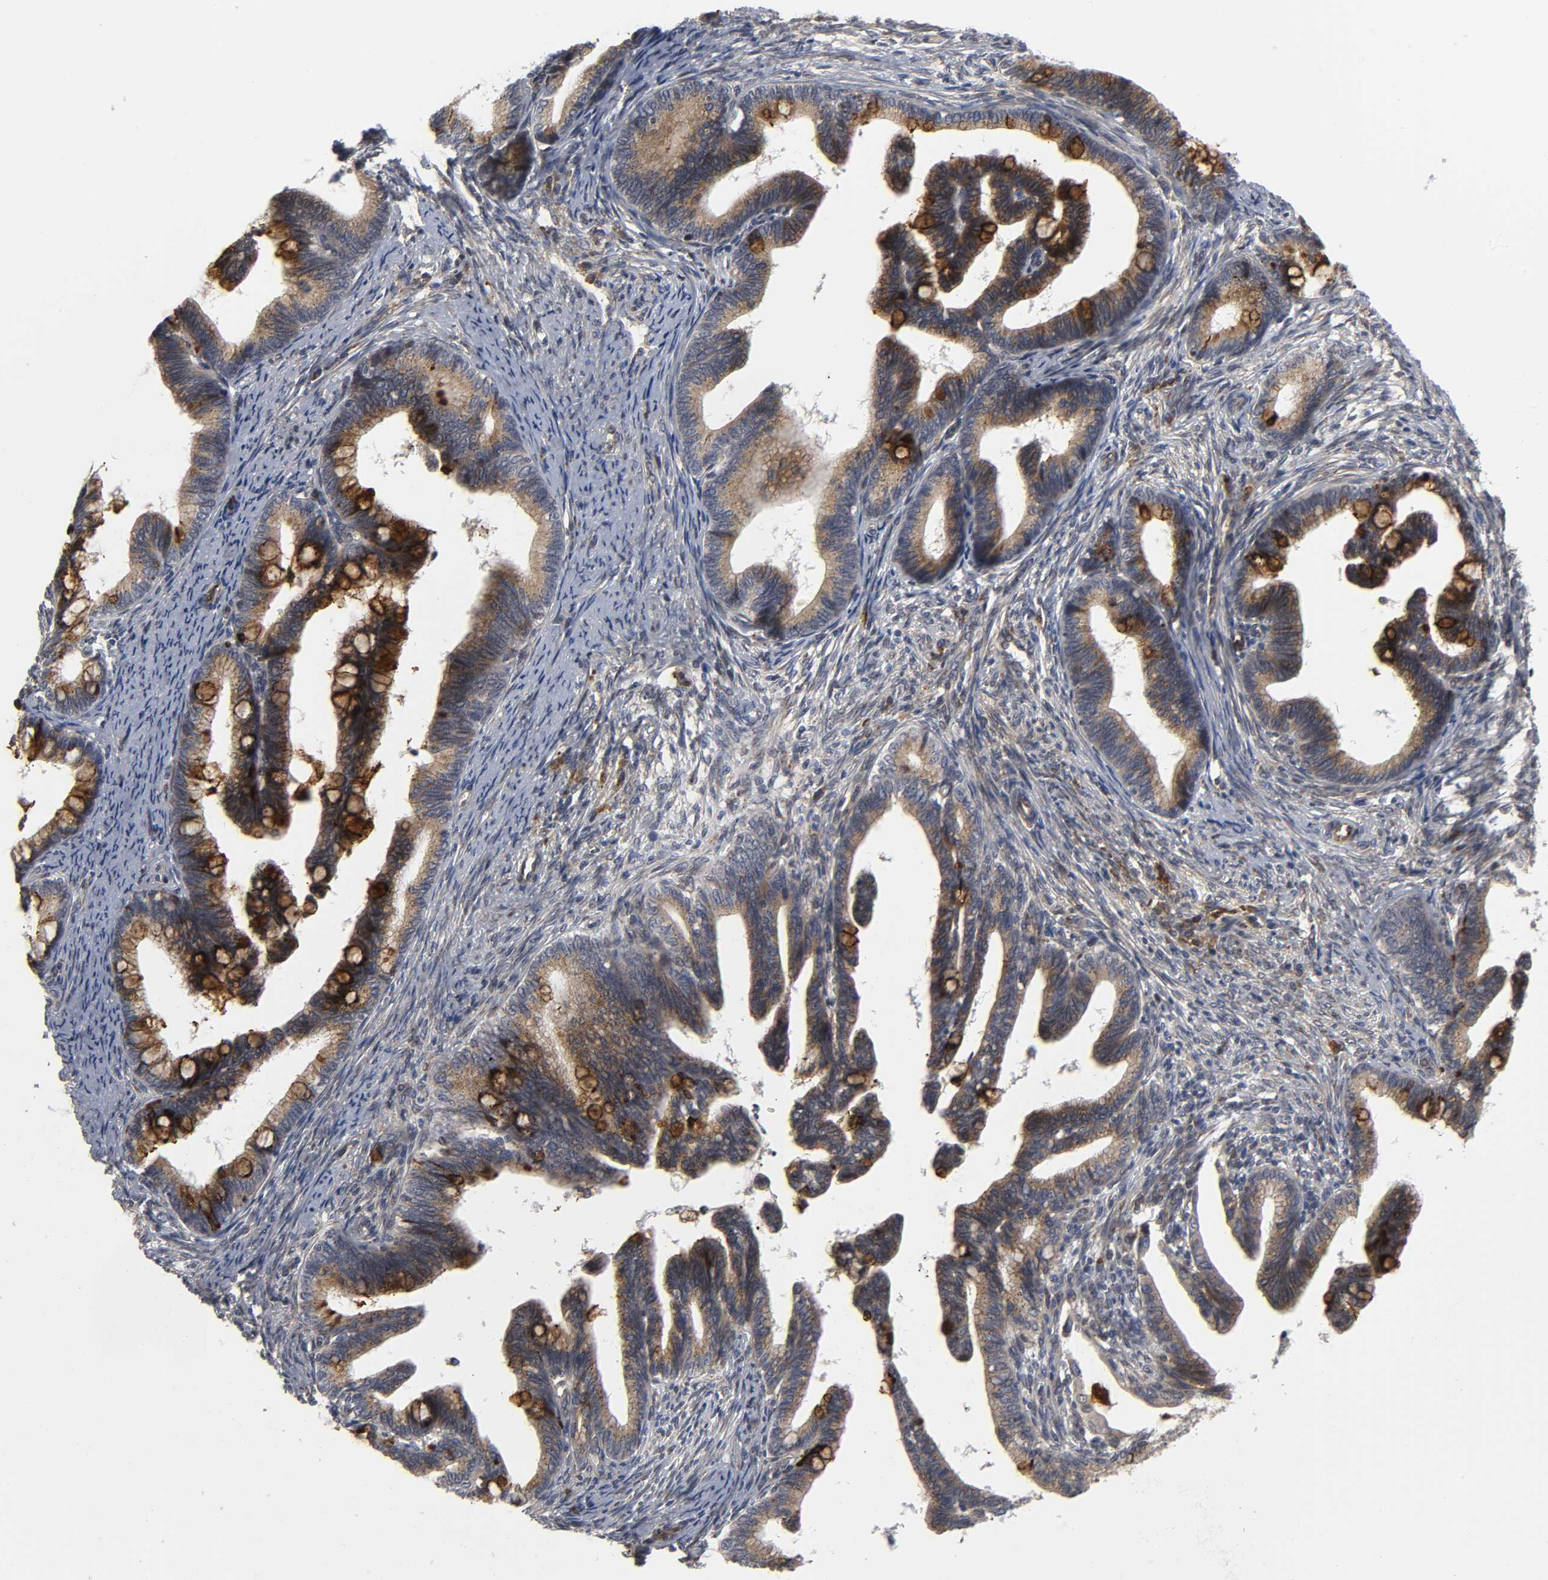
{"staining": {"intensity": "moderate", "quantity": ">75%", "location": "cytoplasmic/membranous"}, "tissue": "cervical cancer", "cell_type": "Tumor cells", "image_type": "cancer", "snomed": [{"axis": "morphology", "description": "Adenocarcinoma, NOS"}, {"axis": "topography", "description": "Cervix"}], "caption": "Adenocarcinoma (cervical) was stained to show a protein in brown. There is medium levels of moderate cytoplasmic/membranous expression in approximately >75% of tumor cells.", "gene": "ASB6", "patient": {"sex": "female", "age": 36}}